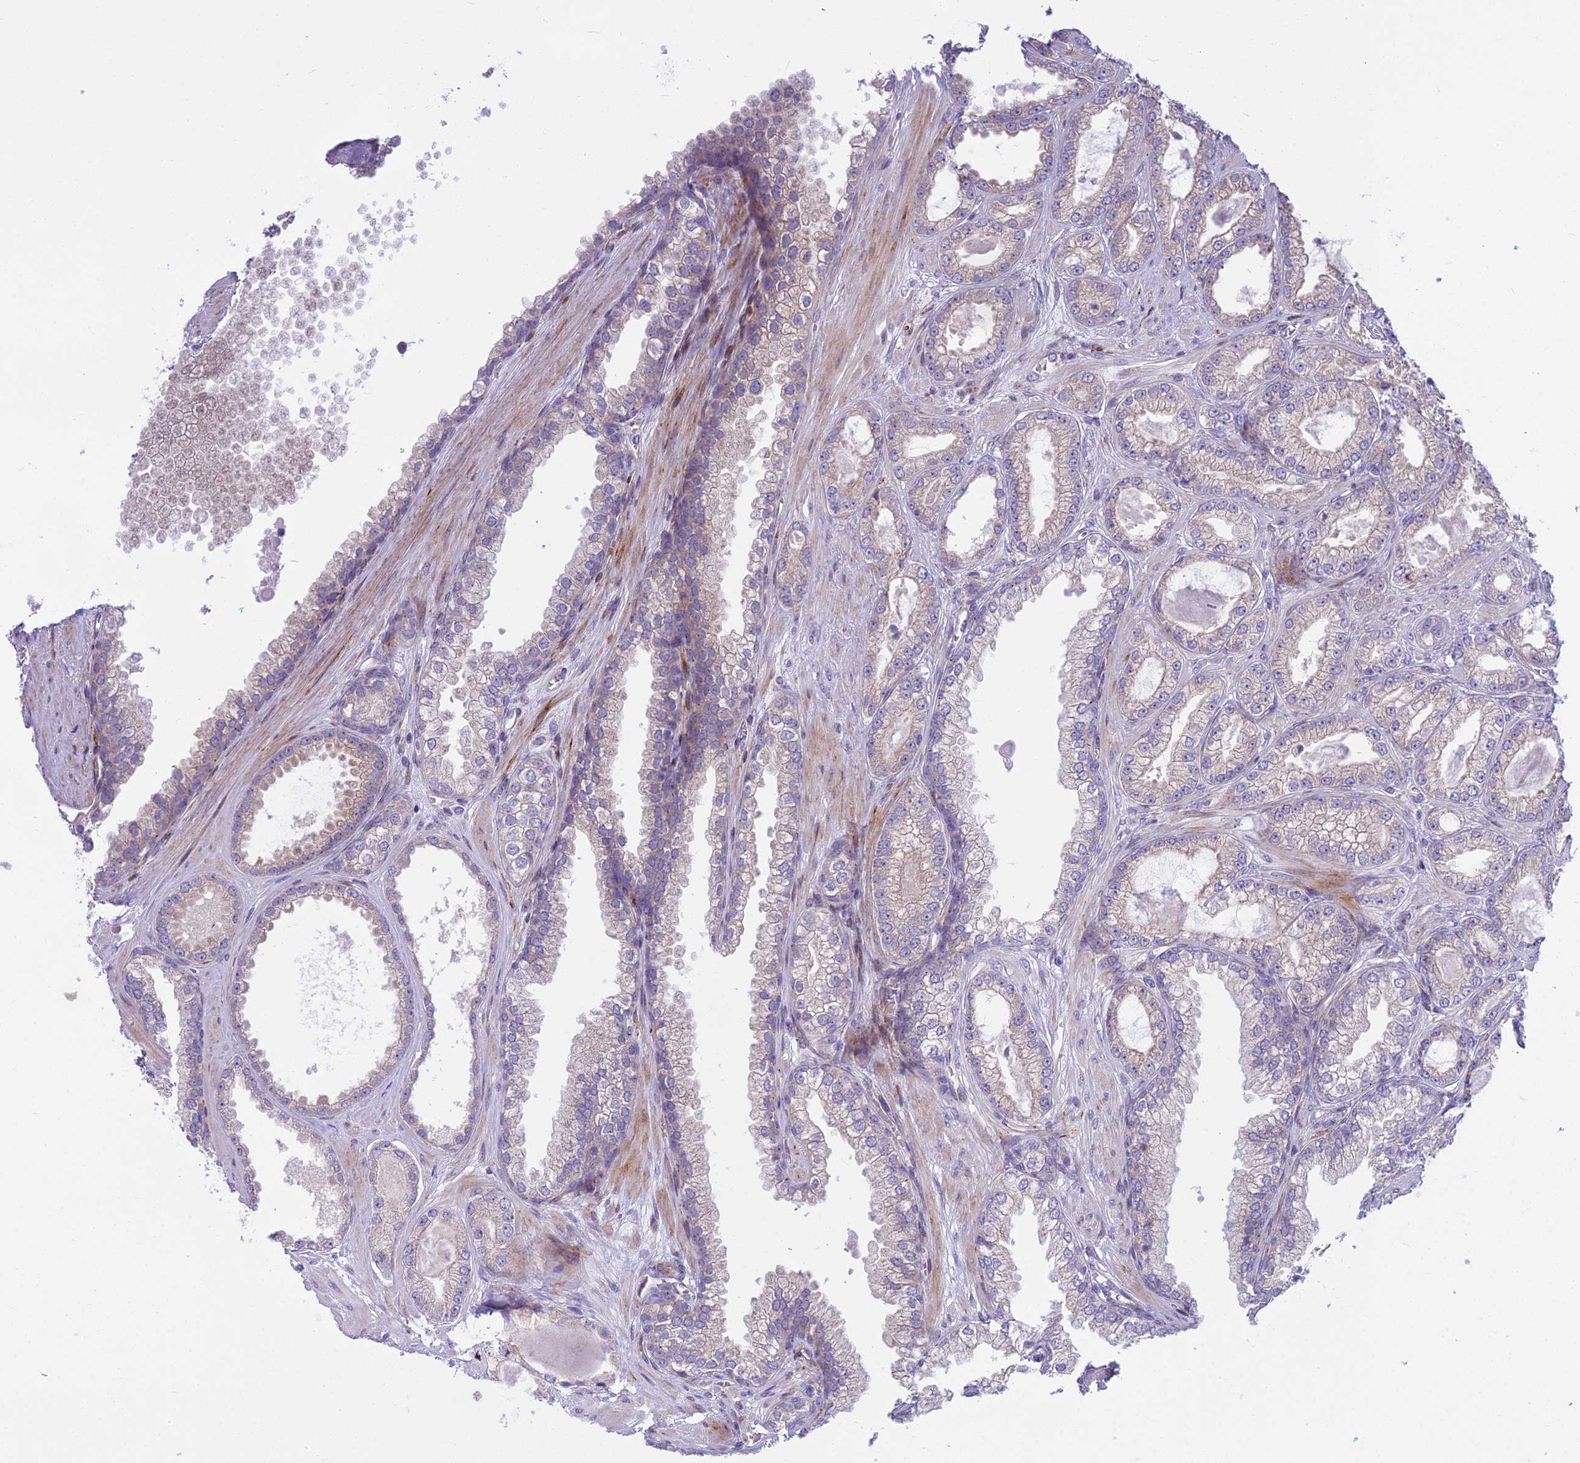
{"staining": {"intensity": "moderate", "quantity": "<25%", "location": "cytoplasmic/membranous"}, "tissue": "prostate cancer", "cell_type": "Tumor cells", "image_type": "cancer", "snomed": [{"axis": "morphology", "description": "Adenocarcinoma, Low grade"}, {"axis": "topography", "description": "Prostate"}], "caption": "There is low levels of moderate cytoplasmic/membranous expression in tumor cells of adenocarcinoma (low-grade) (prostate), as demonstrated by immunohistochemical staining (brown color).", "gene": "PCDHB14", "patient": {"sex": "male", "age": 57}}